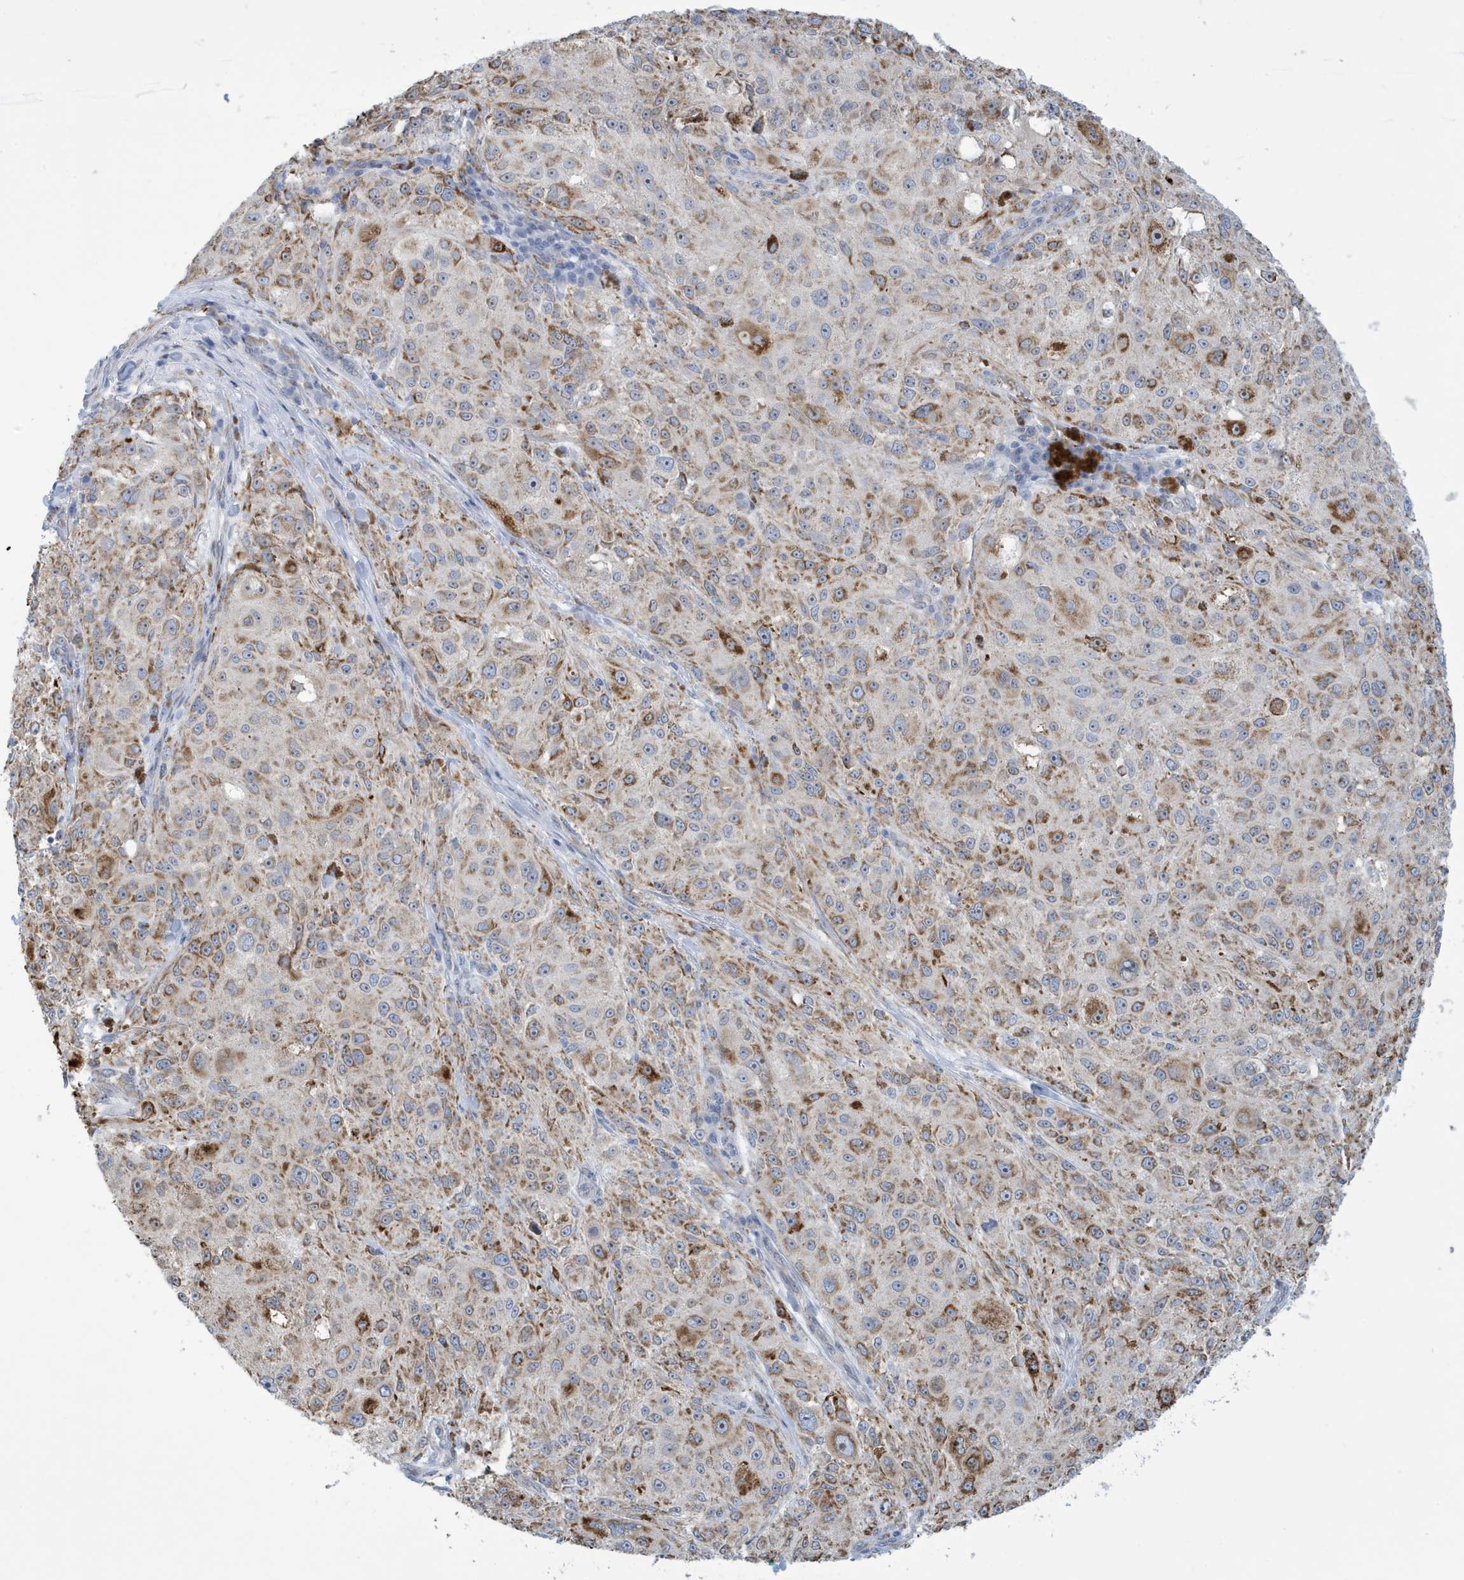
{"staining": {"intensity": "moderate", "quantity": ">75%", "location": "cytoplasmic/membranous"}, "tissue": "melanoma", "cell_type": "Tumor cells", "image_type": "cancer", "snomed": [{"axis": "morphology", "description": "Necrosis, NOS"}, {"axis": "morphology", "description": "Malignant melanoma, NOS"}, {"axis": "topography", "description": "Skin"}], "caption": "Moderate cytoplasmic/membranous expression for a protein is present in about >75% of tumor cells of malignant melanoma using immunohistochemistry (IHC).", "gene": "SEMA3F", "patient": {"sex": "female", "age": 87}}